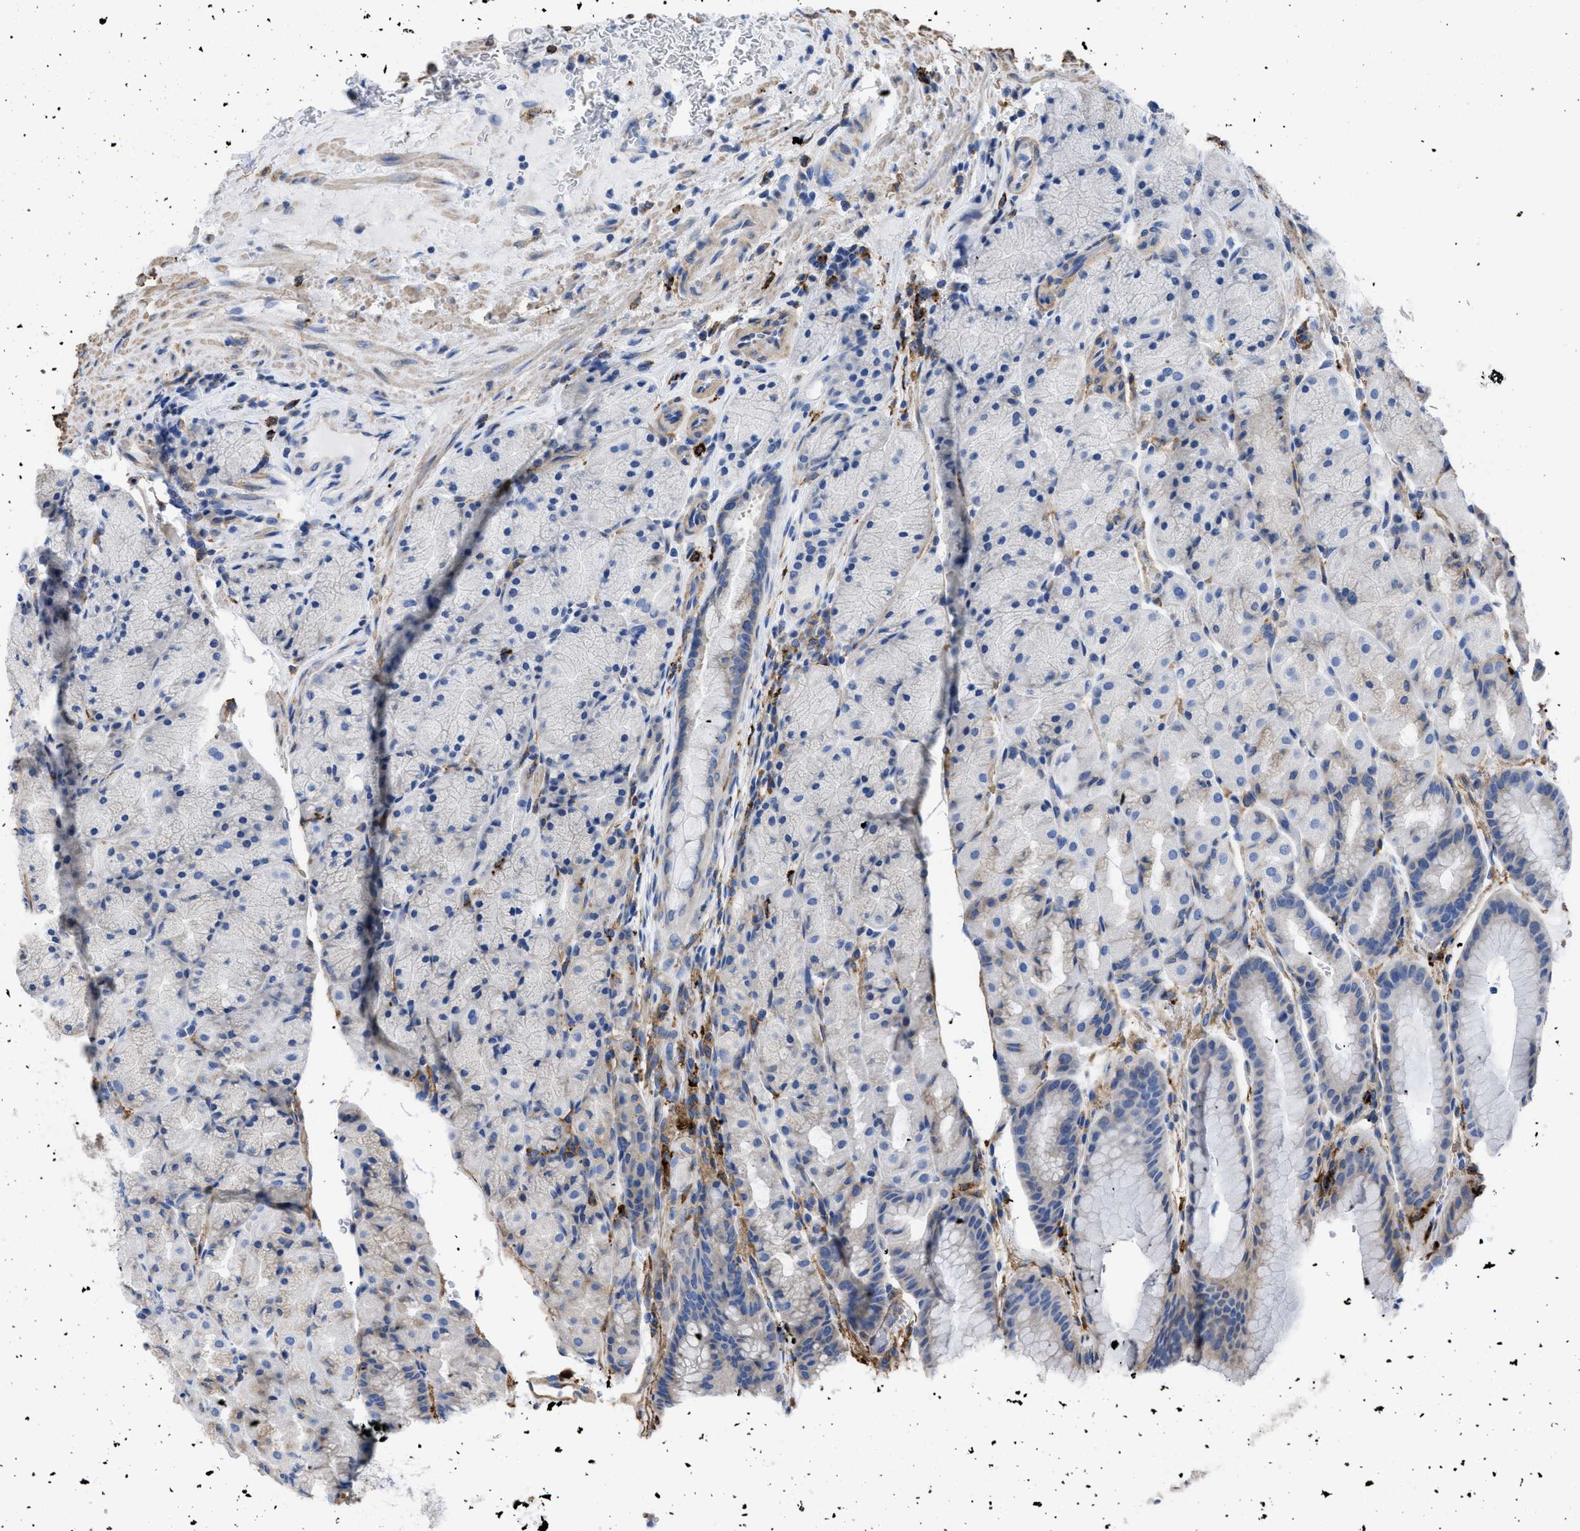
{"staining": {"intensity": "negative", "quantity": "none", "location": "none"}, "tissue": "stomach", "cell_type": "Glandular cells", "image_type": "normal", "snomed": [{"axis": "morphology", "description": "Normal tissue, NOS"}, {"axis": "morphology", "description": "Carcinoid, malignant, NOS"}, {"axis": "topography", "description": "Stomach, upper"}], "caption": "Immunohistochemical staining of normal stomach reveals no significant positivity in glandular cells.", "gene": "HLA", "patient": {"sex": "male", "age": 39}}